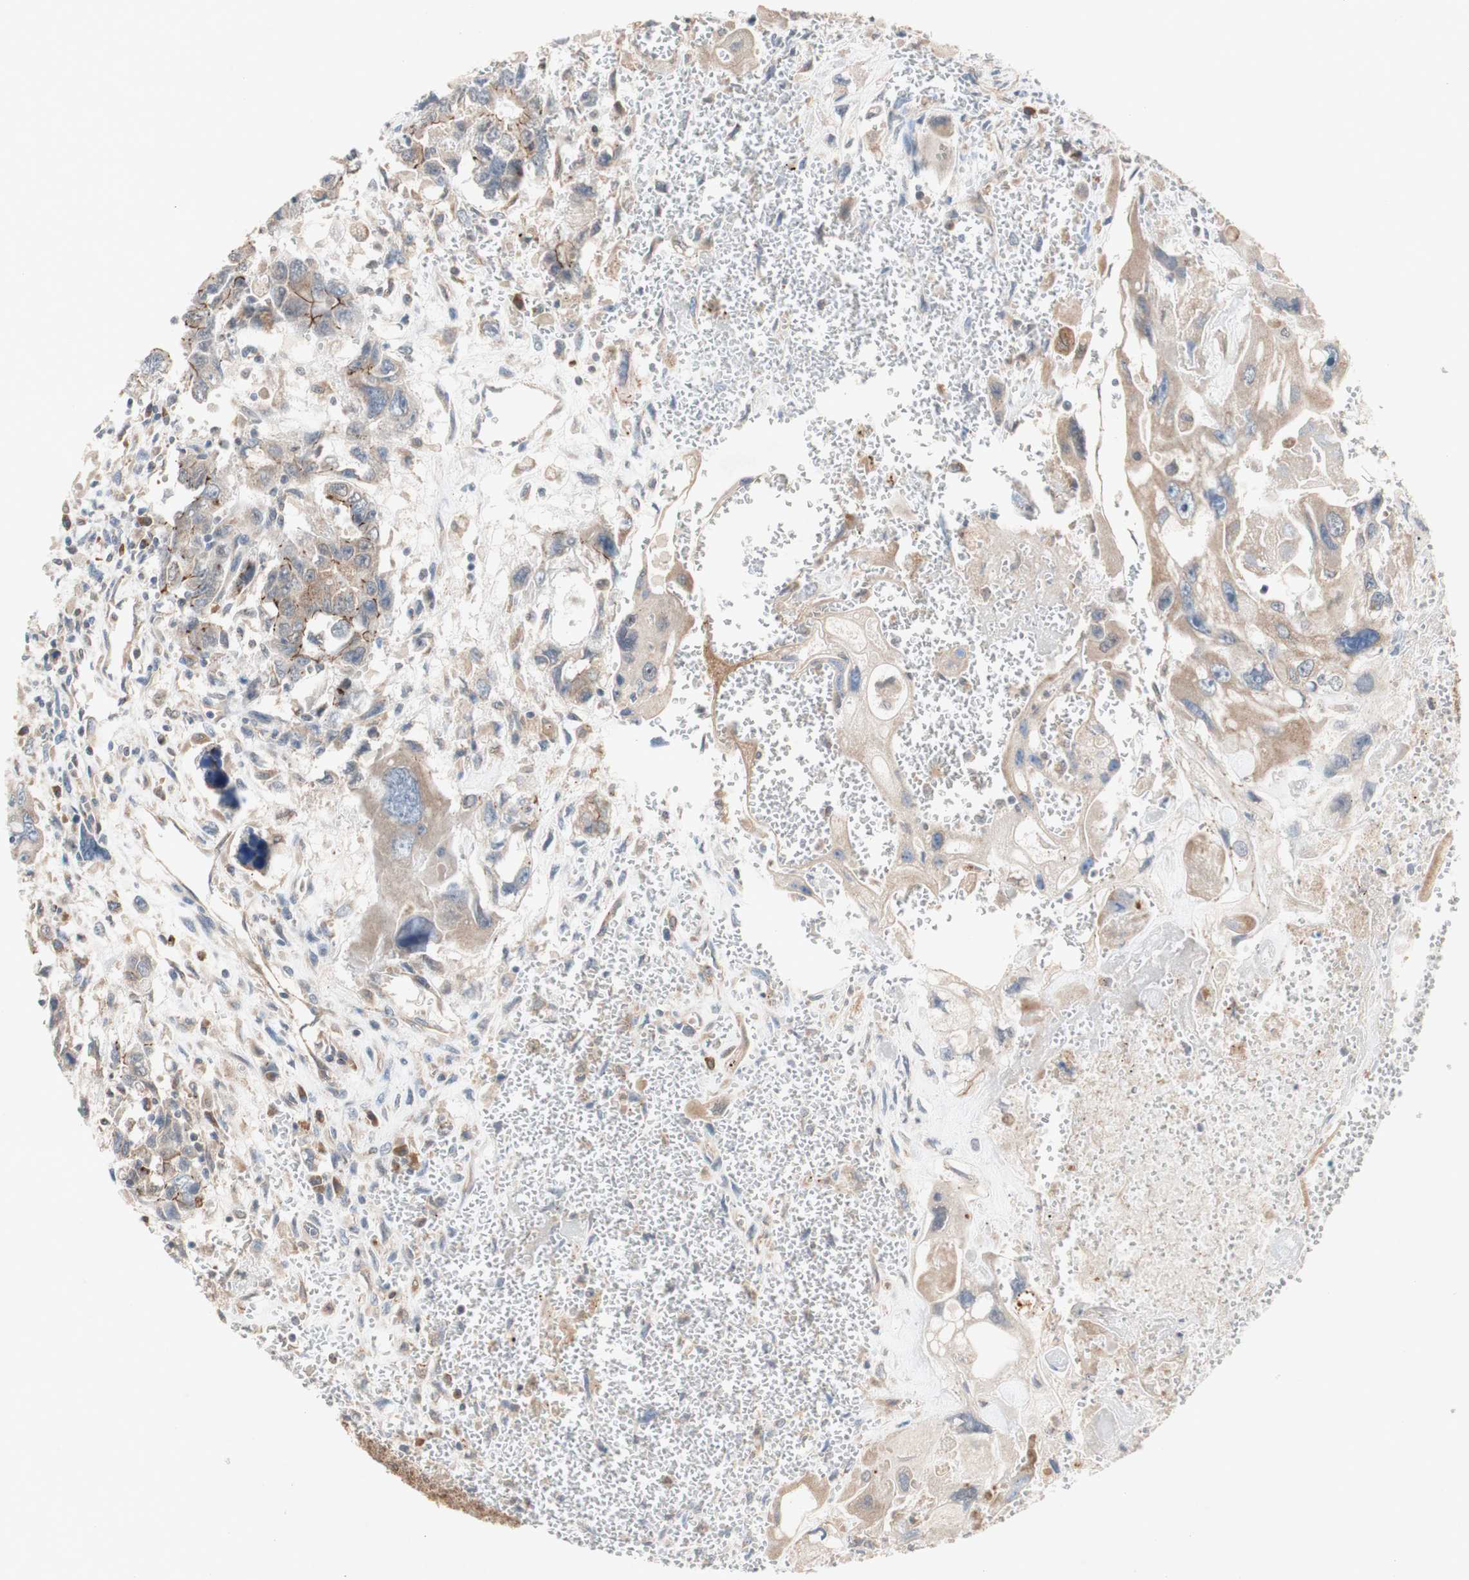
{"staining": {"intensity": "moderate", "quantity": ">75%", "location": "cytoplasmic/membranous"}, "tissue": "testis cancer", "cell_type": "Tumor cells", "image_type": "cancer", "snomed": [{"axis": "morphology", "description": "Carcinoma, Embryonal, NOS"}, {"axis": "topography", "description": "Testis"}], "caption": "This histopathology image displays testis cancer (embryonal carcinoma) stained with immunohistochemistry to label a protein in brown. The cytoplasmic/membranous of tumor cells show moderate positivity for the protein. Nuclei are counter-stained blue.", "gene": "PDGFB", "patient": {"sex": "male", "age": 28}}